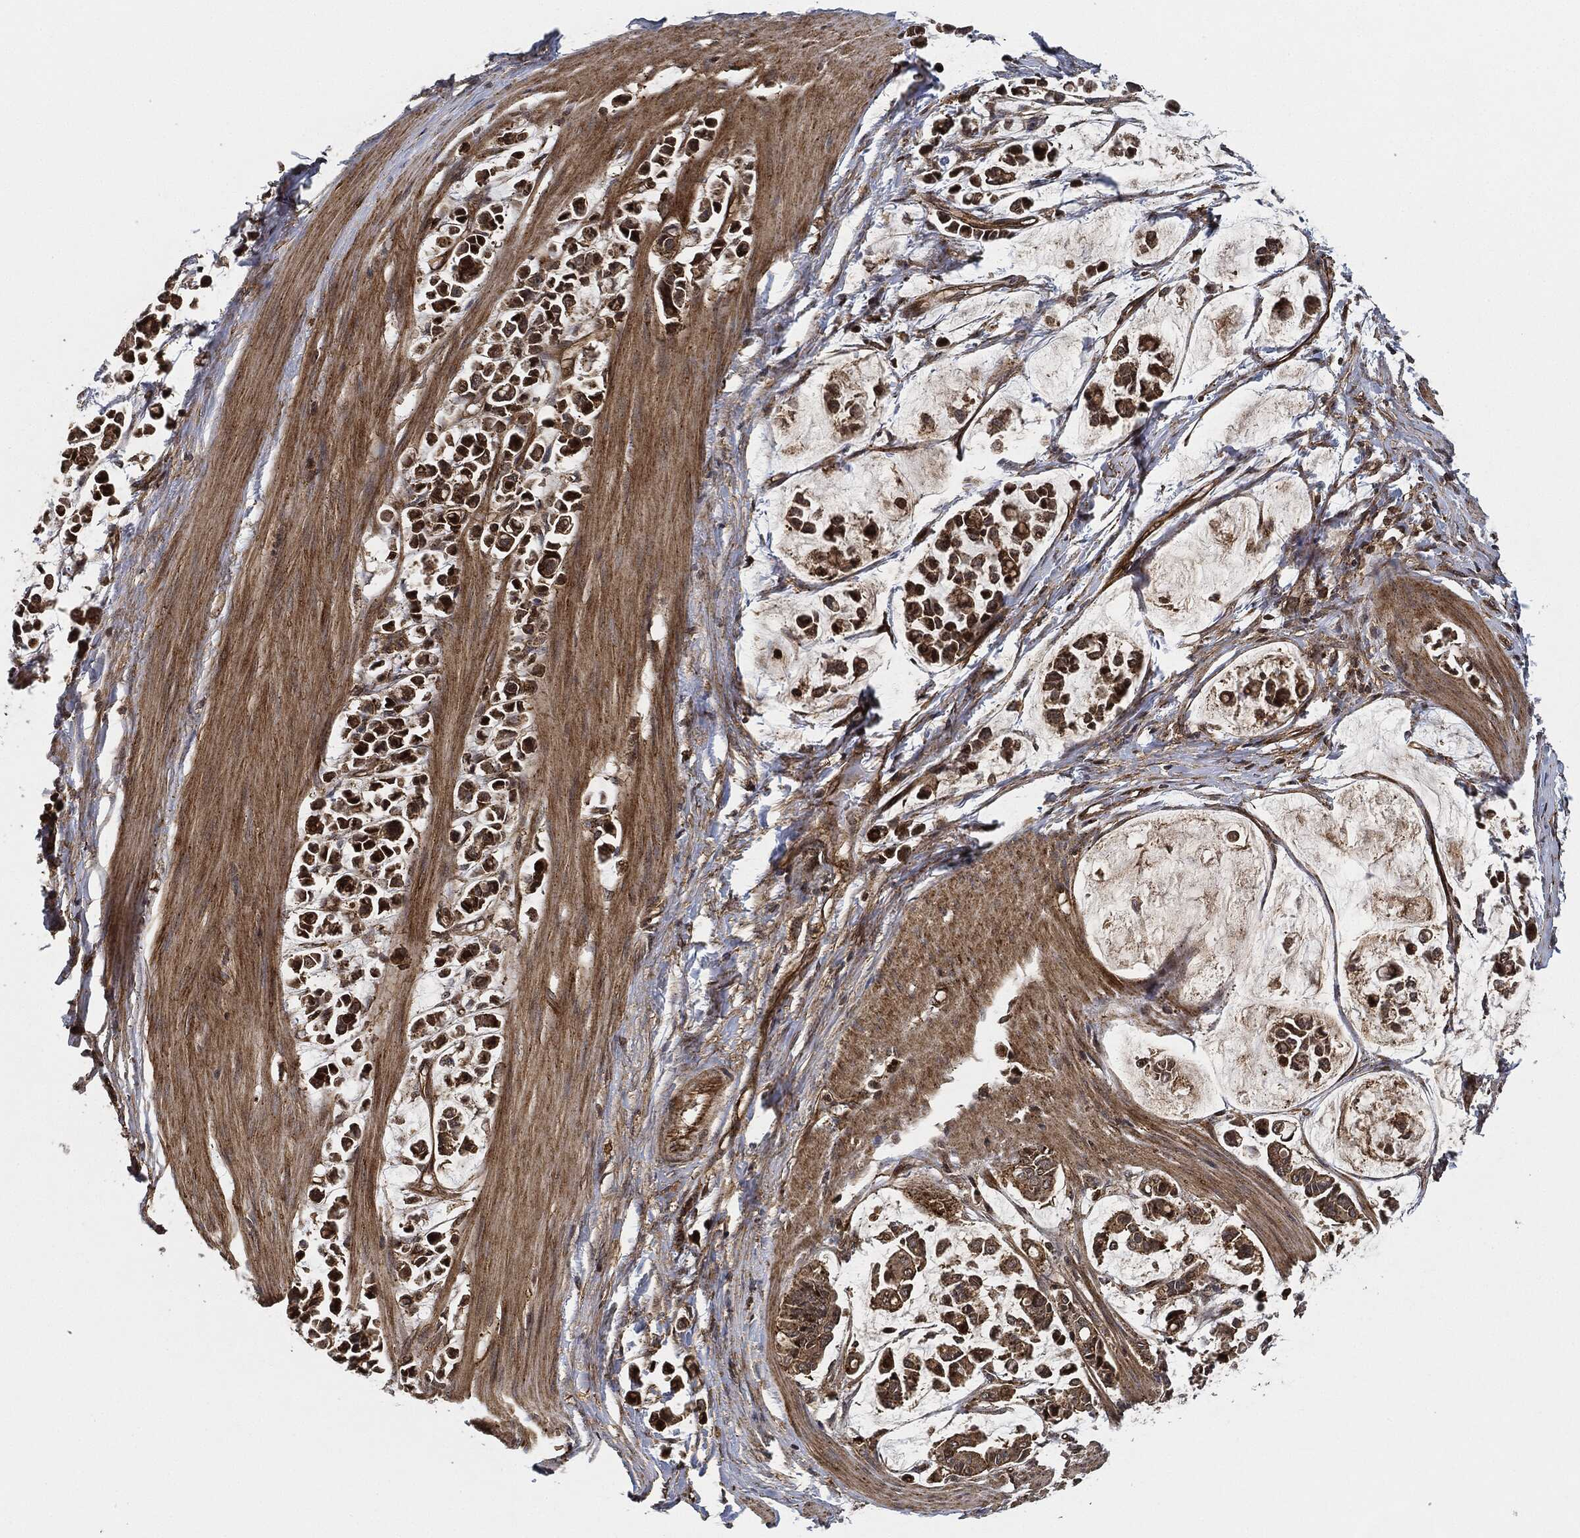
{"staining": {"intensity": "strong", "quantity": ">75%", "location": "cytoplasmic/membranous"}, "tissue": "stomach cancer", "cell_type": "Tumor cells", "image_type": "cancer", "snomed": [{"axis": "morphology", "description": "Adenocarcinoma, NOS"}, {"axis": "topography", "description": "Stomach"}], "caption": "An immunohistochemistry histopathology image of neoplastic tissue is shown. Protein staining in brown labels strong cytoplasmic/membranous positivity in adenocarcinoma (stomach) within tumor cells.", "gene": "MAP3K3", "patient": {"sex": "male", "age": 82}}